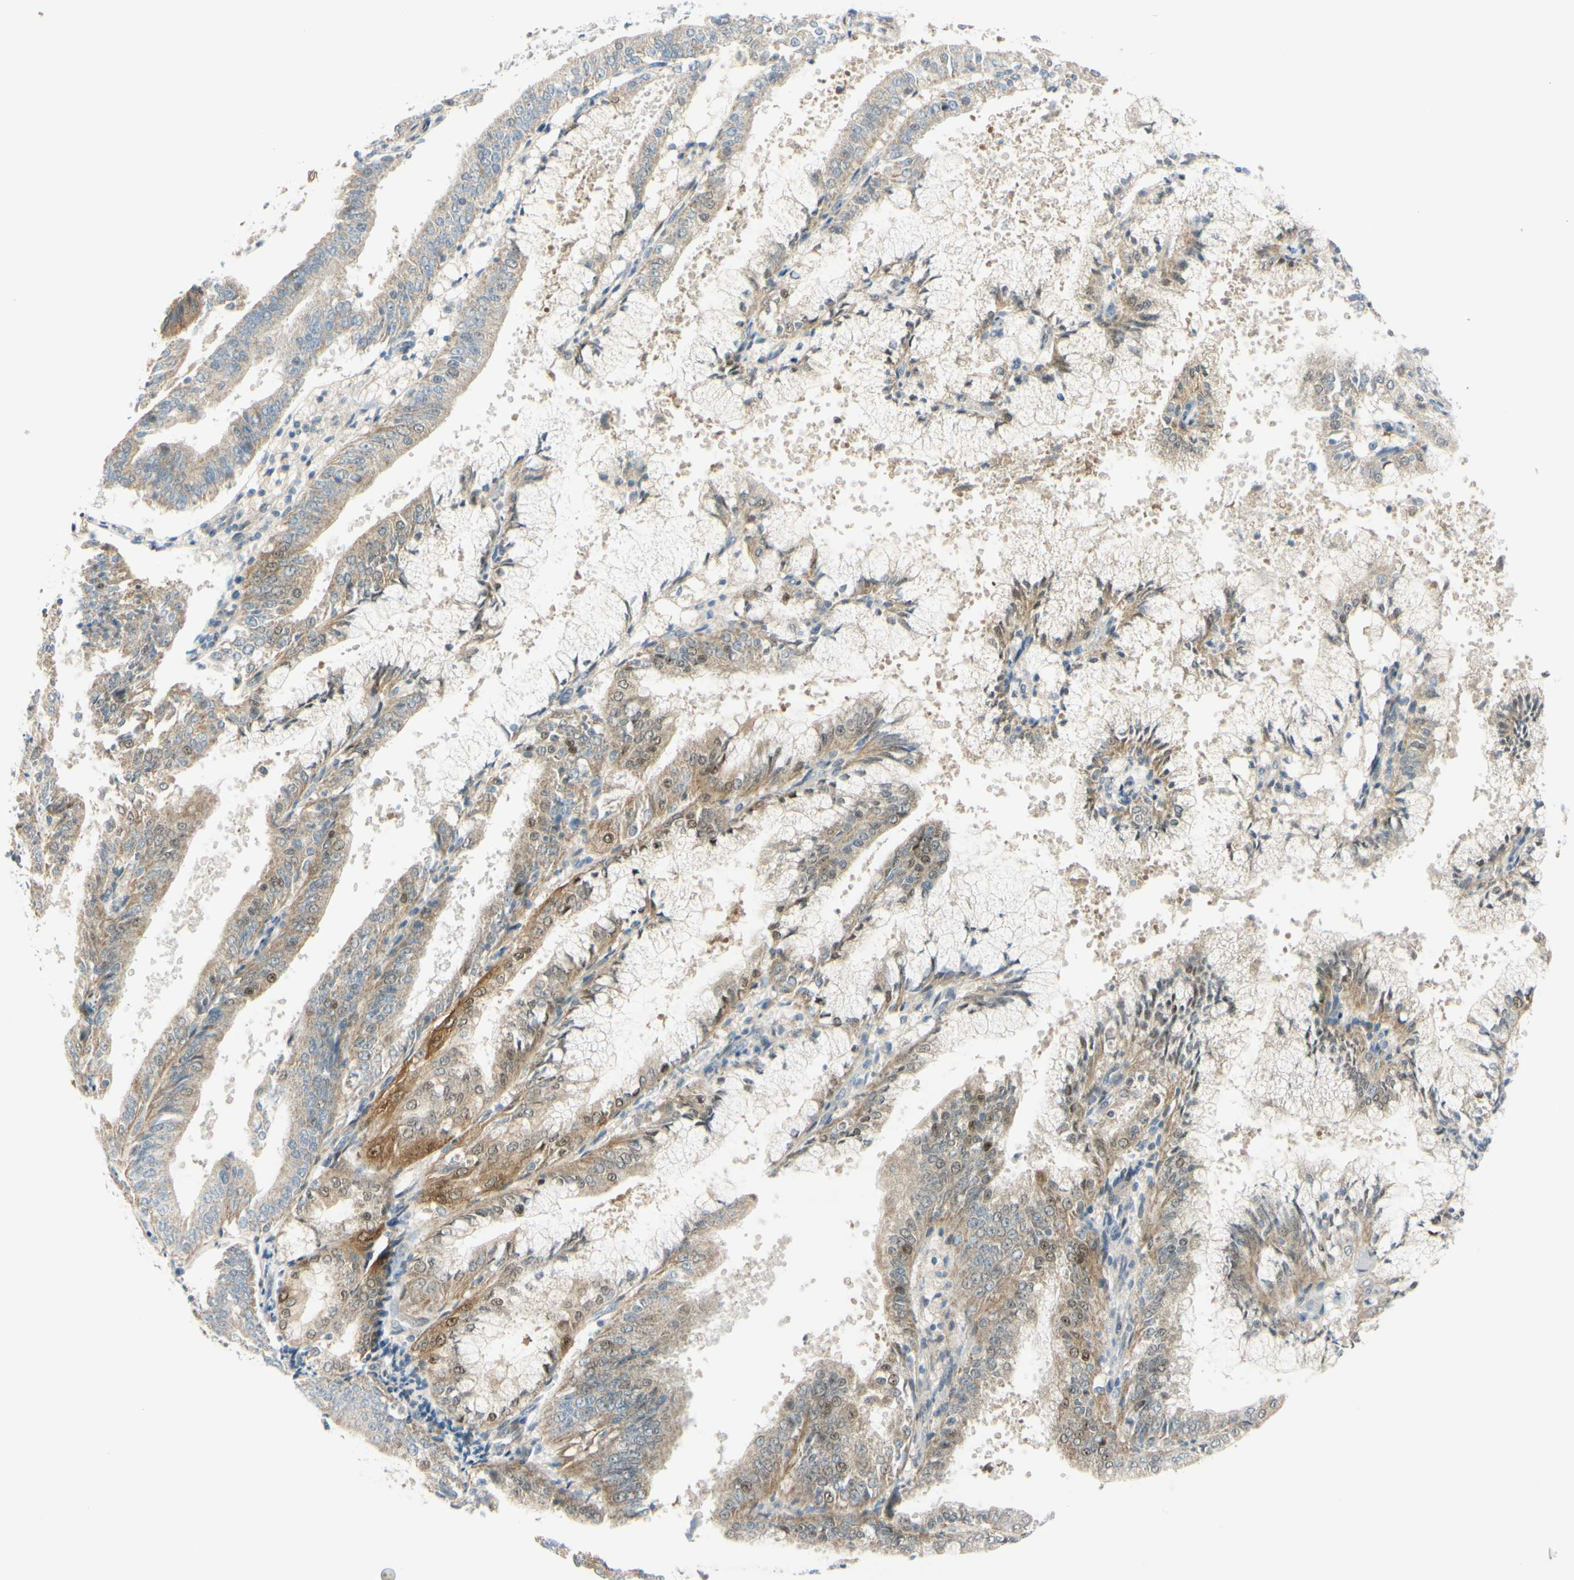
{"staining": {"intensity": "weak", "quantity": "25%-75%", "location": "cytoplasmic/membranous"}, "tissue": "endometrial cancer", "cell_type": "Tumor cells", "image_type": "cancer", "snomed": [{"axis": "morphology", "description": "Adenocarcinoma, NOS"}, {"axis": "topography", "description": "Endometrium"}], "caption": "An image of human adenocarcinoma (endometrial) stained for a protein shows weak cytoplasmic/membranous brown staining in tumor cells. (DAB IHC, brown staining for protein, blue staining for nuclei).", "gene": "FHL2", "patient": {"sex": "female", "age": 63}}